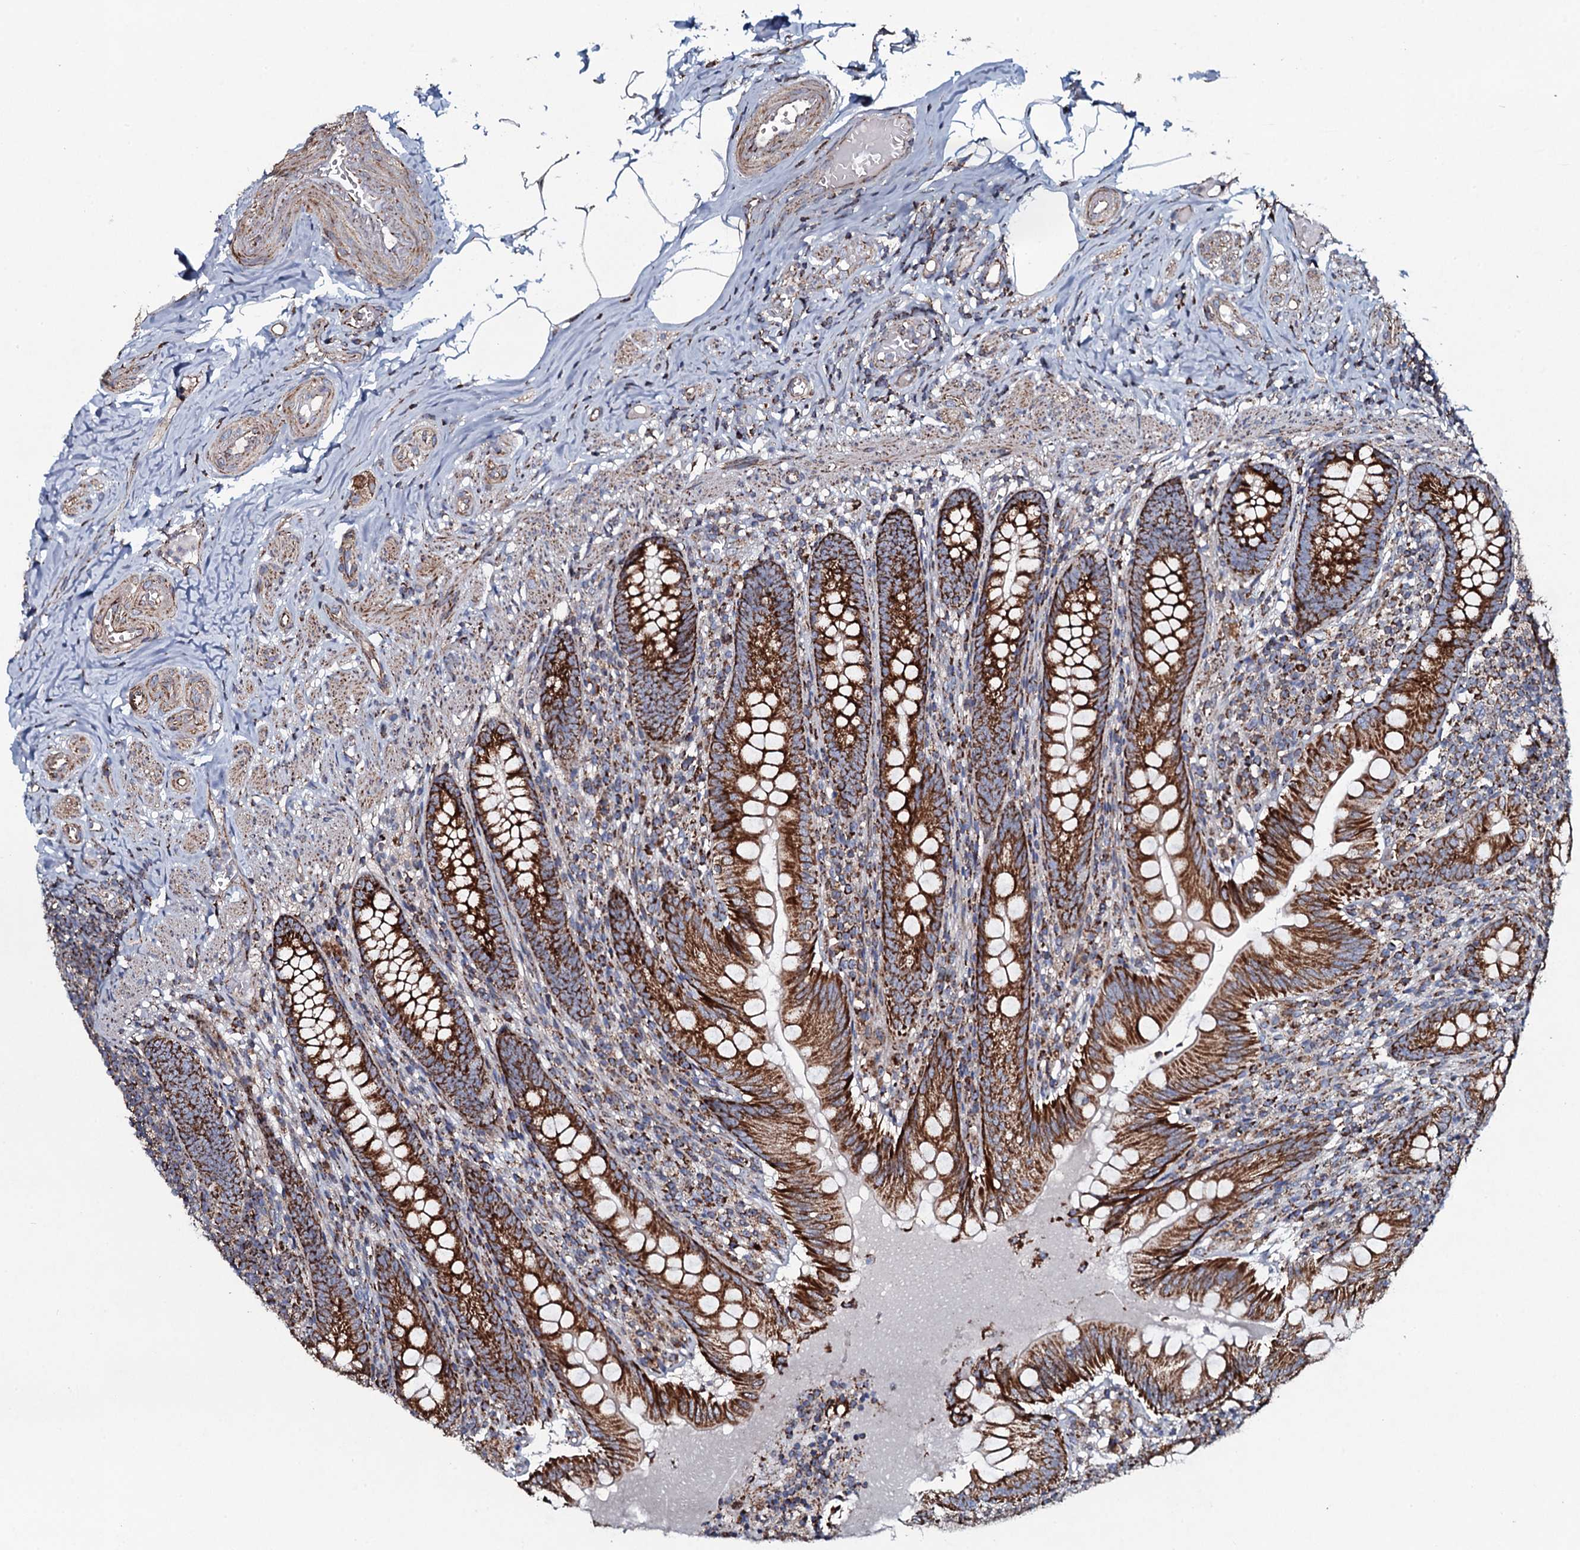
{"staining": {"intensity": "strong", "quantity": ">75%", "location": "cytoplasmic/membranous"}, "tissue": "appendix", "cell_type": "Glandular cells", "image_type": "normal", "snomed": [{"axis": "morphology", "description": "Normal tissue, NOS"}, {"axis": "topography", "description": "Appendix"}], "caption": "Glandular cells demonstrate high levels of strong cytoplasmic/membranous staining in about >75% of cells in benign appendix. The staining is performed using DAB brown chromogen to label protein expression. The nuclei are counter-stained blue using hematoxylin.", "gene": "EVC2", "patient": {"sex": "male", "age": 55}}